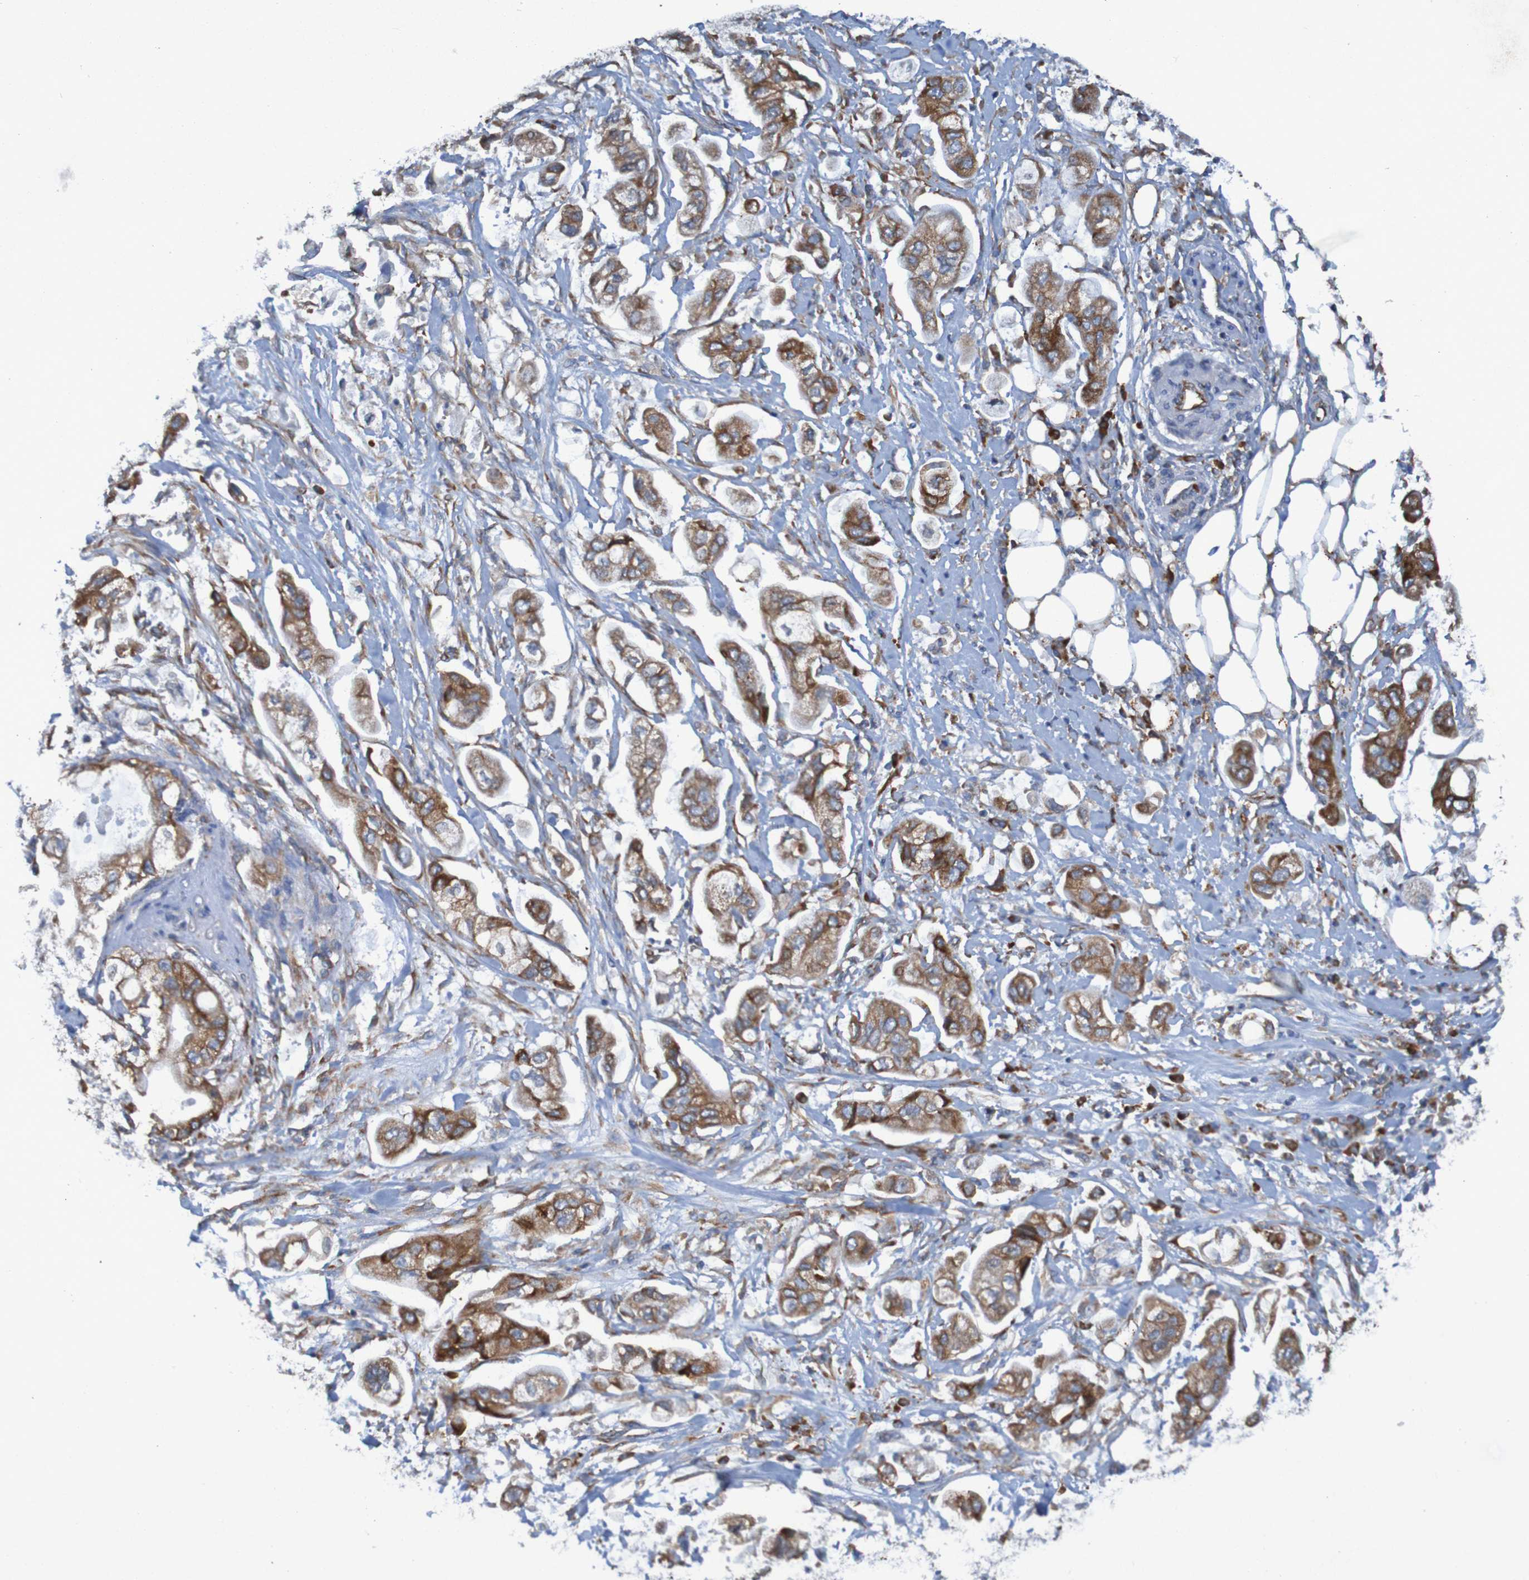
{"staining": {"intensity": "strong", "quantity": ">75%", "location": "cytoplasmic/membranous"}, "tissue": "stomach cancer", "cell_type": "Tumor cells", "image_type": "cancer", "snomed": [{"axis": "morphology", "description": "Adenocarcinoma, NOS"}, {"axis": "topography", "description": "Stomach"}], "caption": "IHC of stomach cancer shows high levels of strong cytoplasmic/membranous positivity in about >75% of tumor cells.", "gene": "RPL10", "patient": {"sex": "male", "age": 62}}